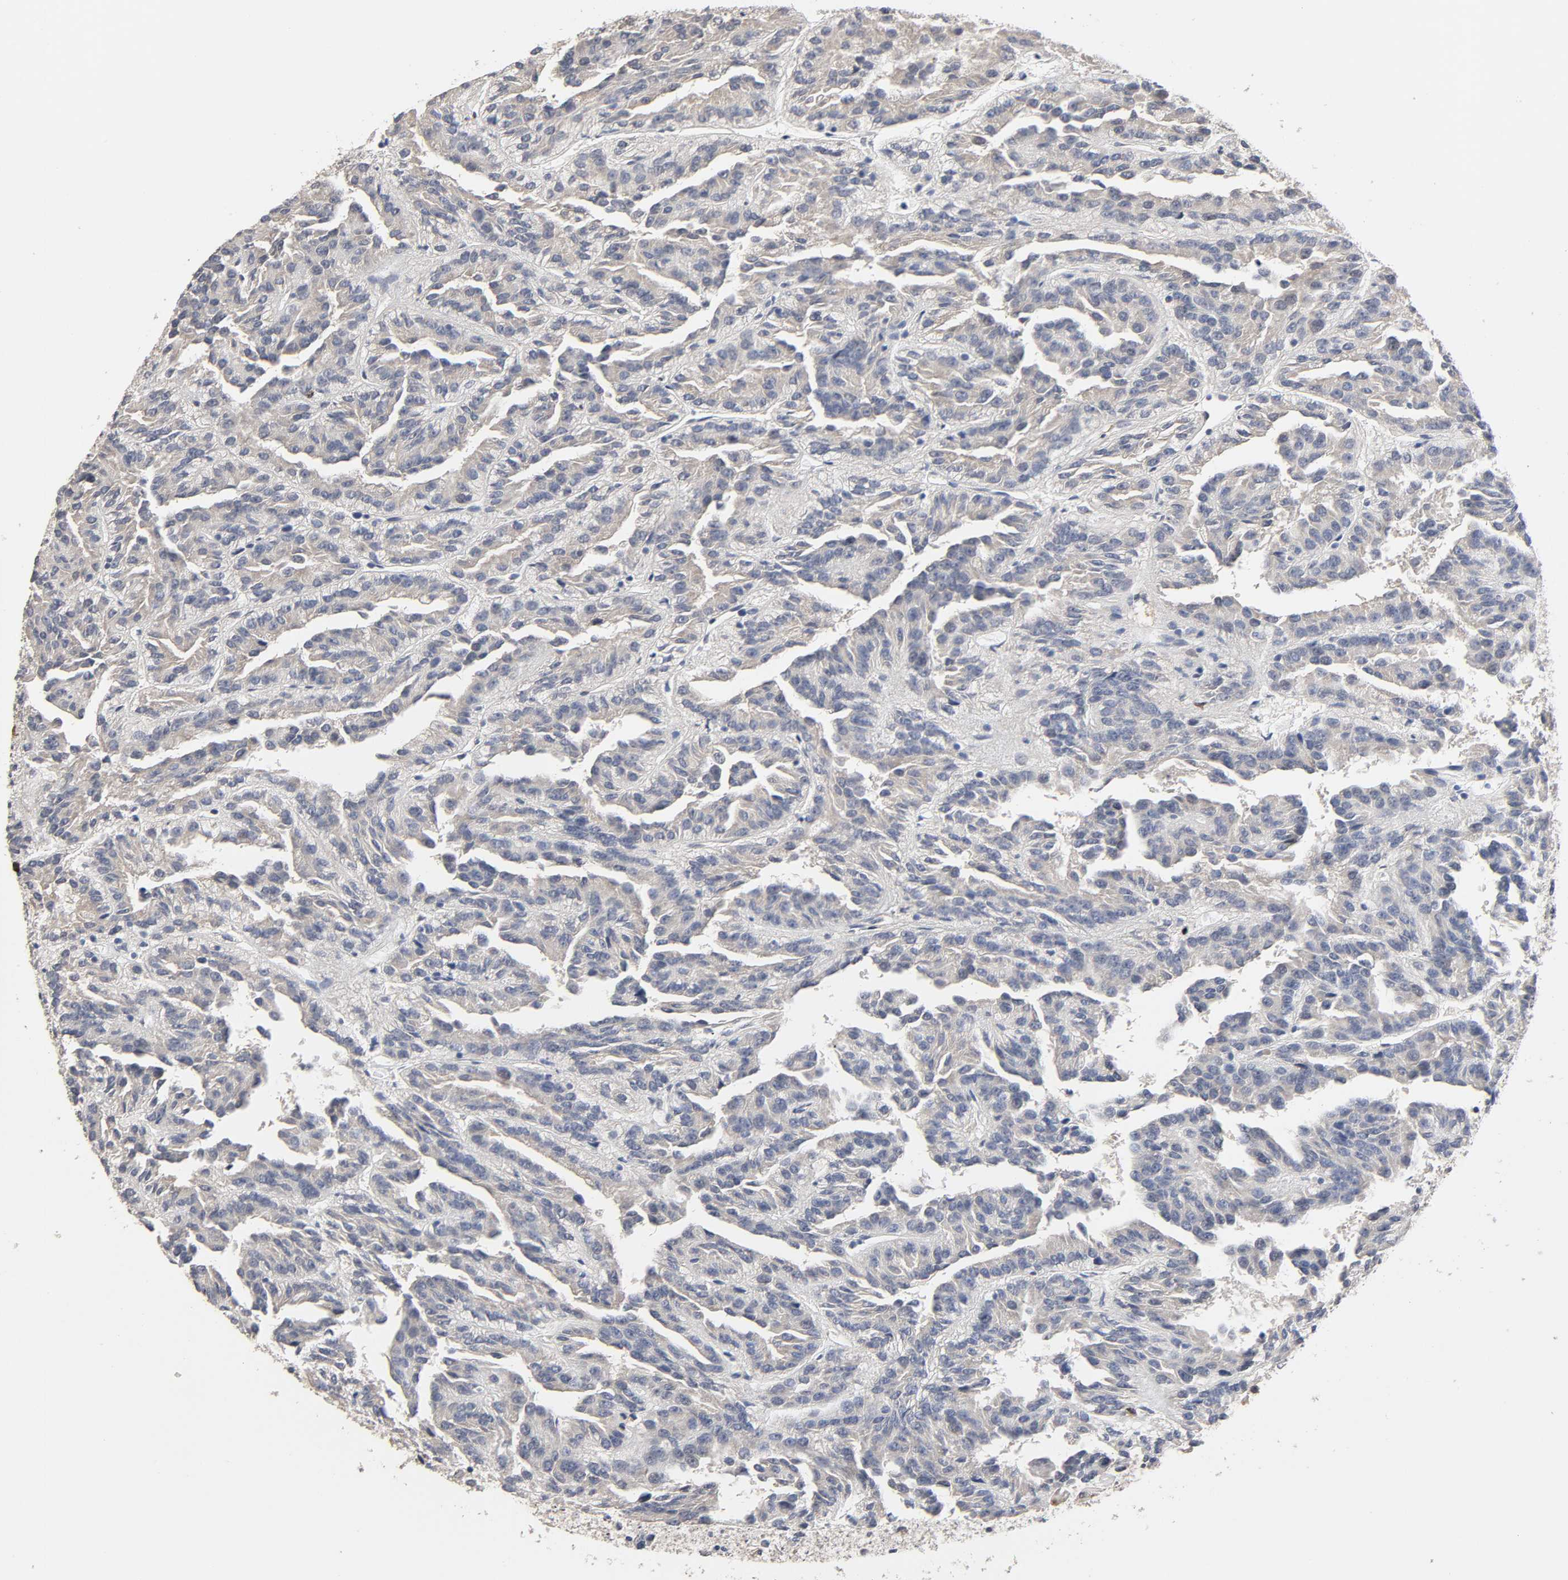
{"staining": {"intensity": "negative", "quantity": "none", "location": "none"}, "tissue": "renal cancer", "cell_type": "Tumor cells", "image_type": "cancer", "snomed": [{"axis": "morphology", "description": "Adenocarcinoma, NOS"}, {"axis": "topography", "description": "Kidney"}], "caption": "High magnification brightfield microscopy of adenocarcinoma (renal) stained with DAB (3,3'-diaminobenzidine) (brown) and counterstained with hematoxylin (blue): tumor cells show no significant staining.", "gene": "HDLBP", "patient": {"sex": "male", "age": 46}}